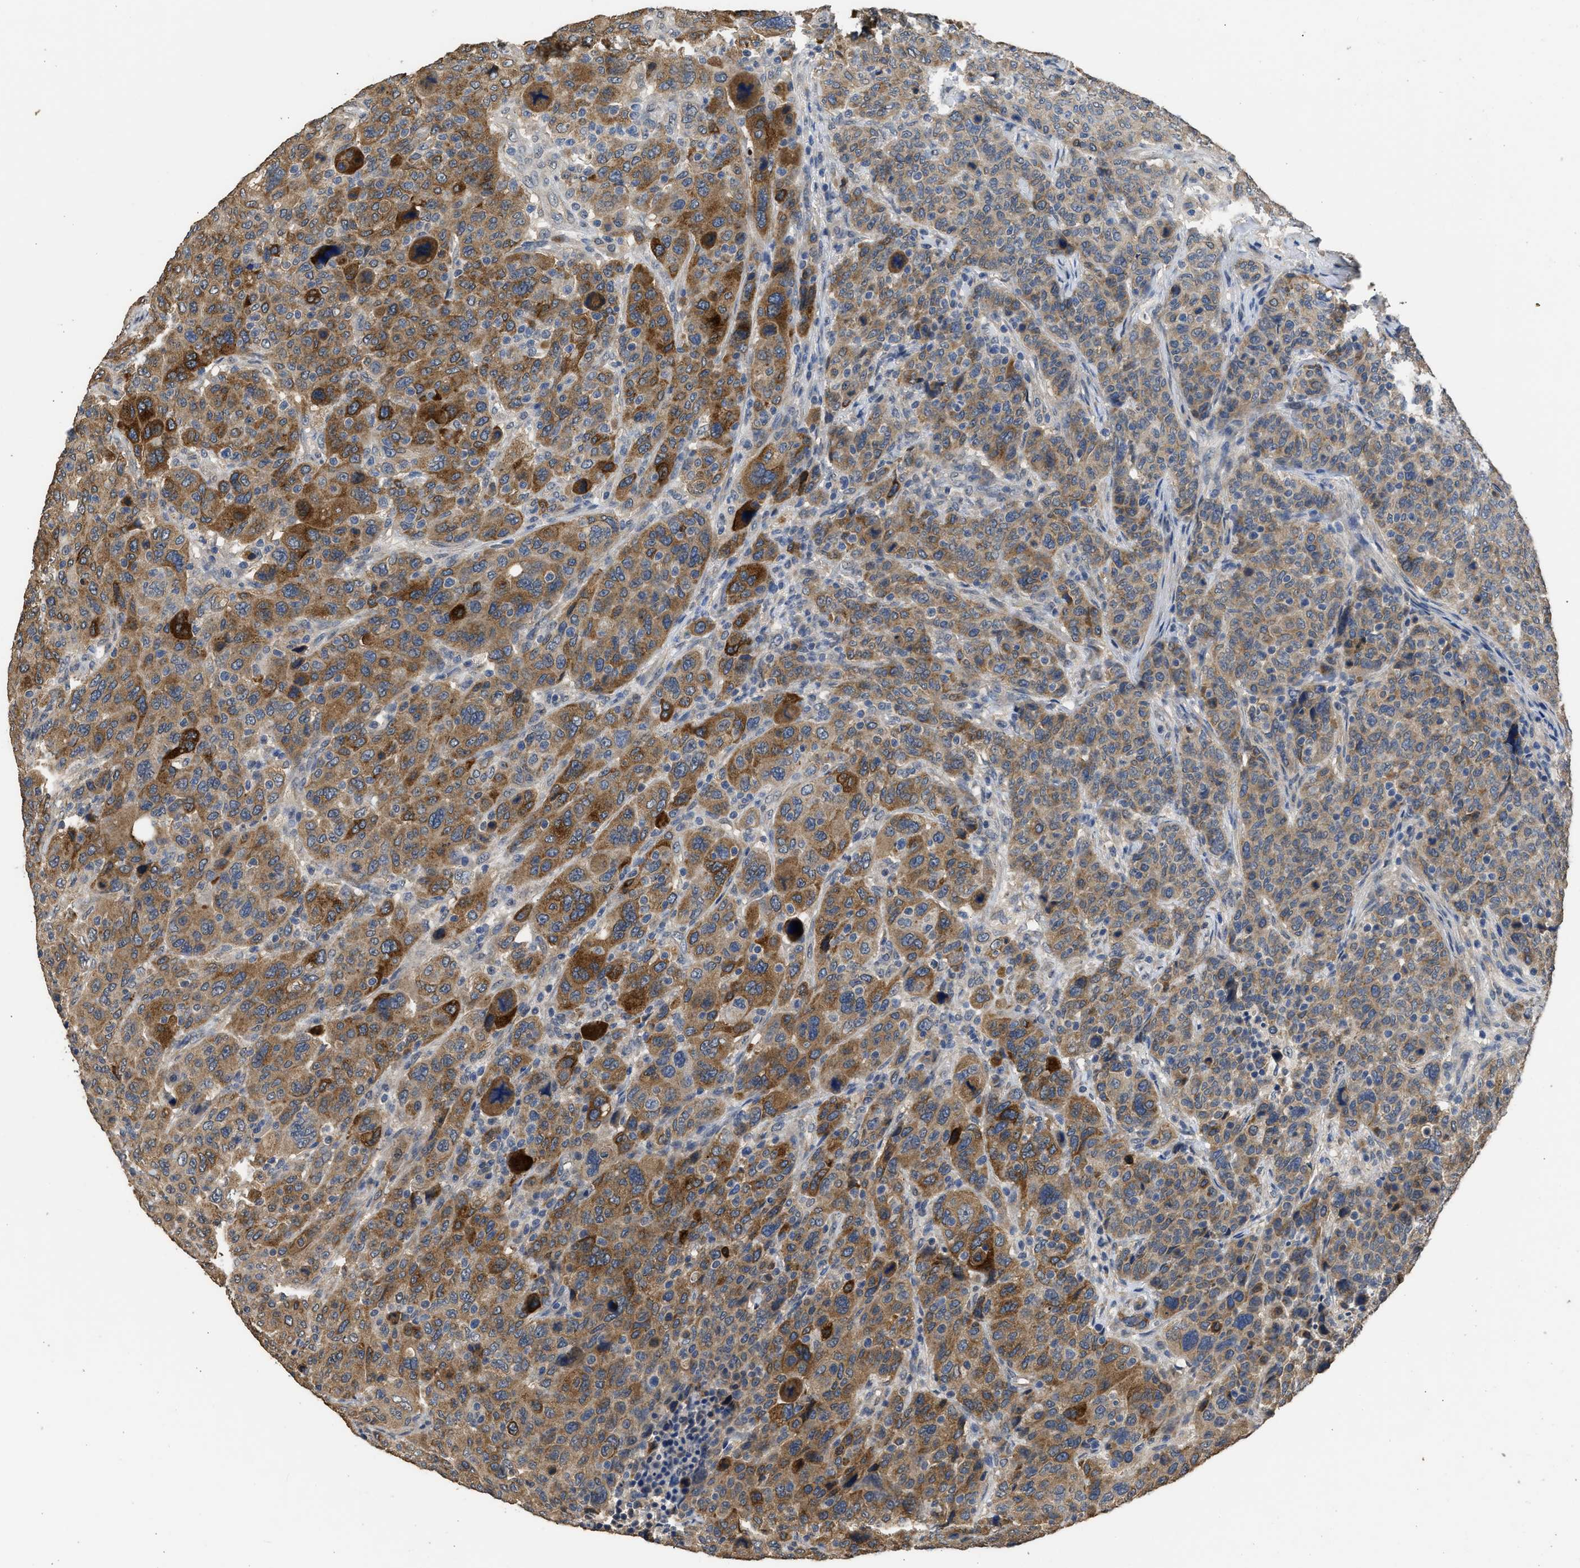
{"staining": {"intensity": "moderate", "quantity": ">75%", "location": "cytoplasmic/membranous"}, "tissue": "breast cancer", "cell_type": "Tumor cells", "image_type": "cancer", "snomed": [{"axis": "morphology", "description": "Duct carcinoma"}, {"axis": "topography", "description": "Breast"}], "caption": "Human breast invasive ductal carcinoma stained with a protein marker displays moderate staining in tumor cells.", "gene": "SPINT2", "patient": {"sex": "female", "age": 37}}